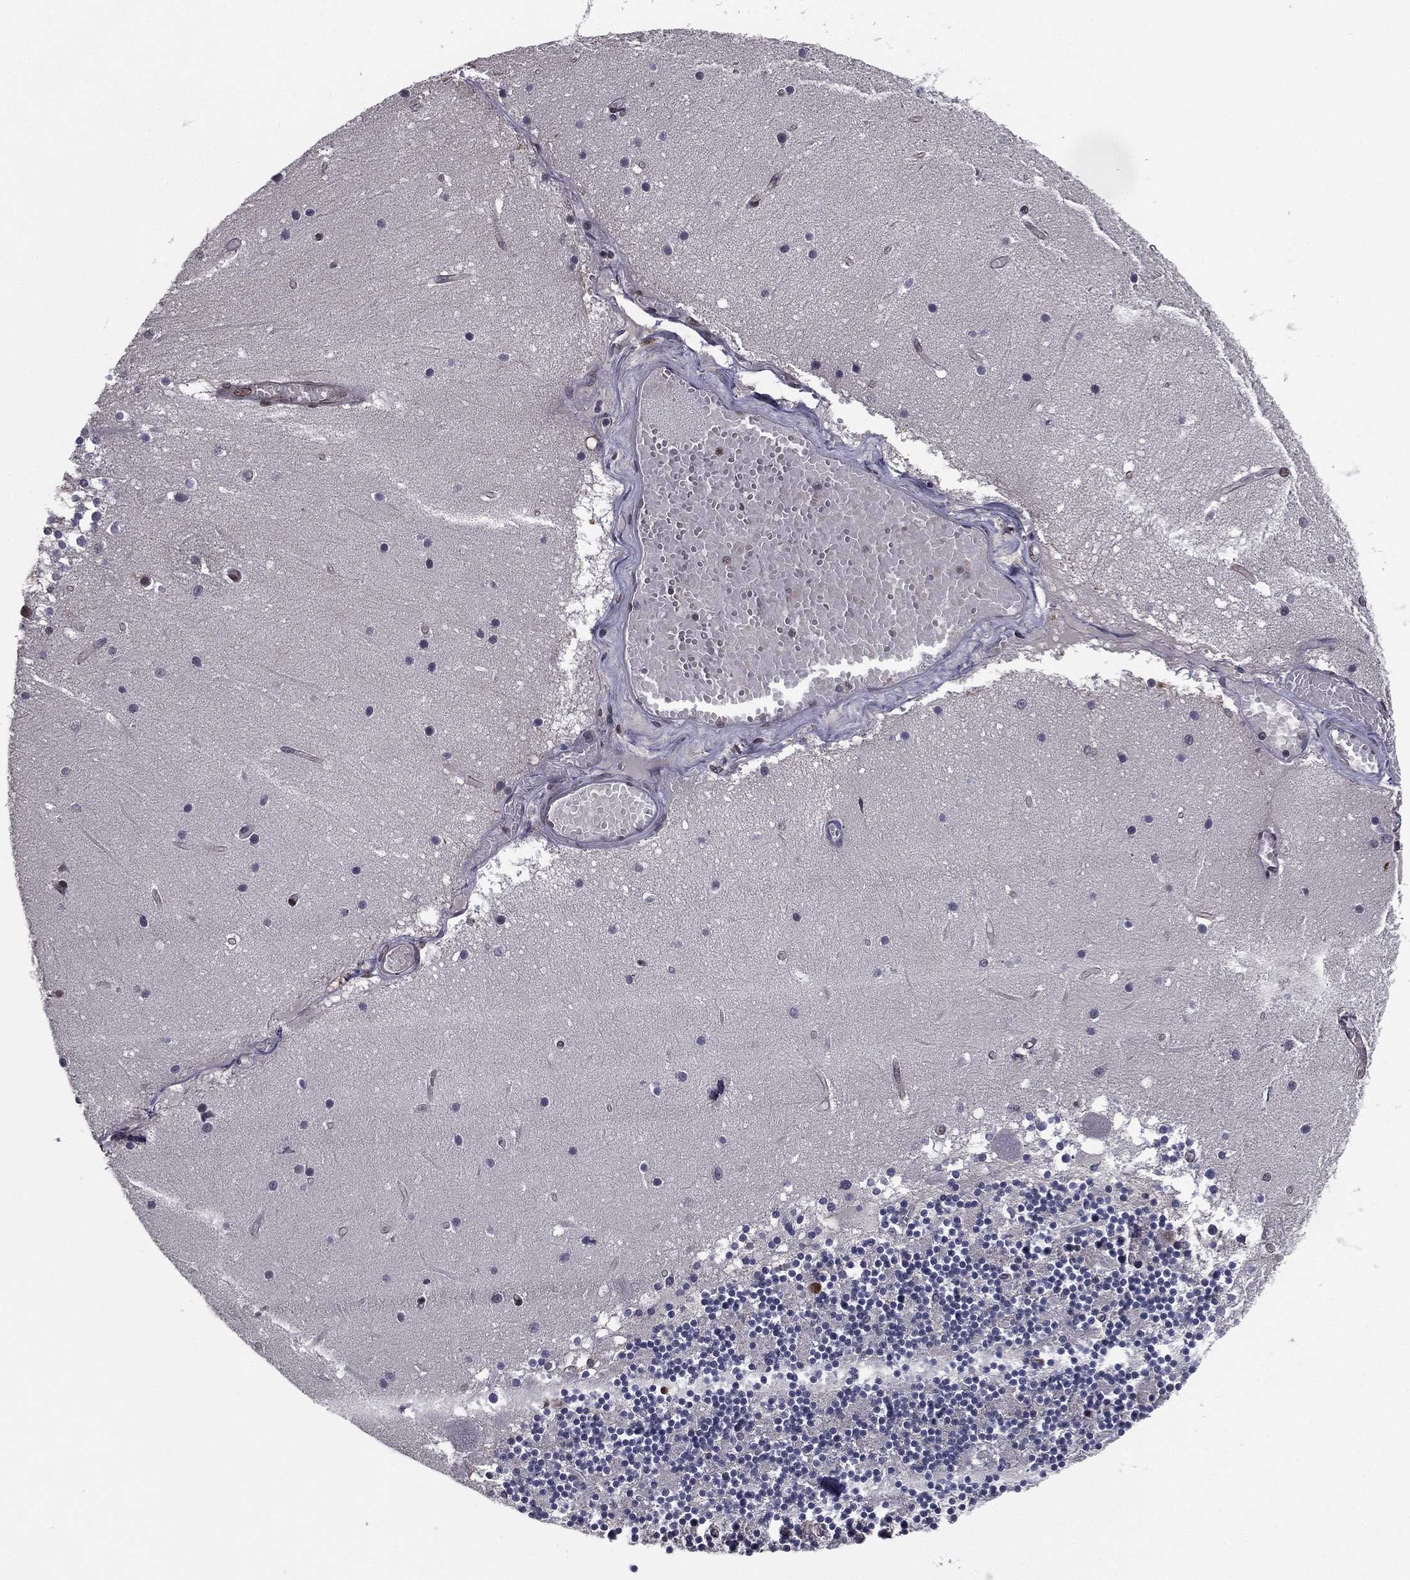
{"staining": {"intensity": "strong", "quantity": "<25%", "location": "nuclear"}, "tissue": "cerebellum", "cell_type": "Cells in granular layer", "image_type": "normal", "snomed": [{"axis": "morphology", "description": "Normal tissue, NOS"}, {"axis": "topography", "description": "Cerebellum"}], "caption": "Protein expression by immunohistochemistry (IHC) exhibits strong nuclear positivity in about <25% of cells in granular layer in unremarkable cerebellum. (IHC, brightfield microscopy, high magnification).", "gene": "RARB", "patient": {"sex": "female", "age": 28}}